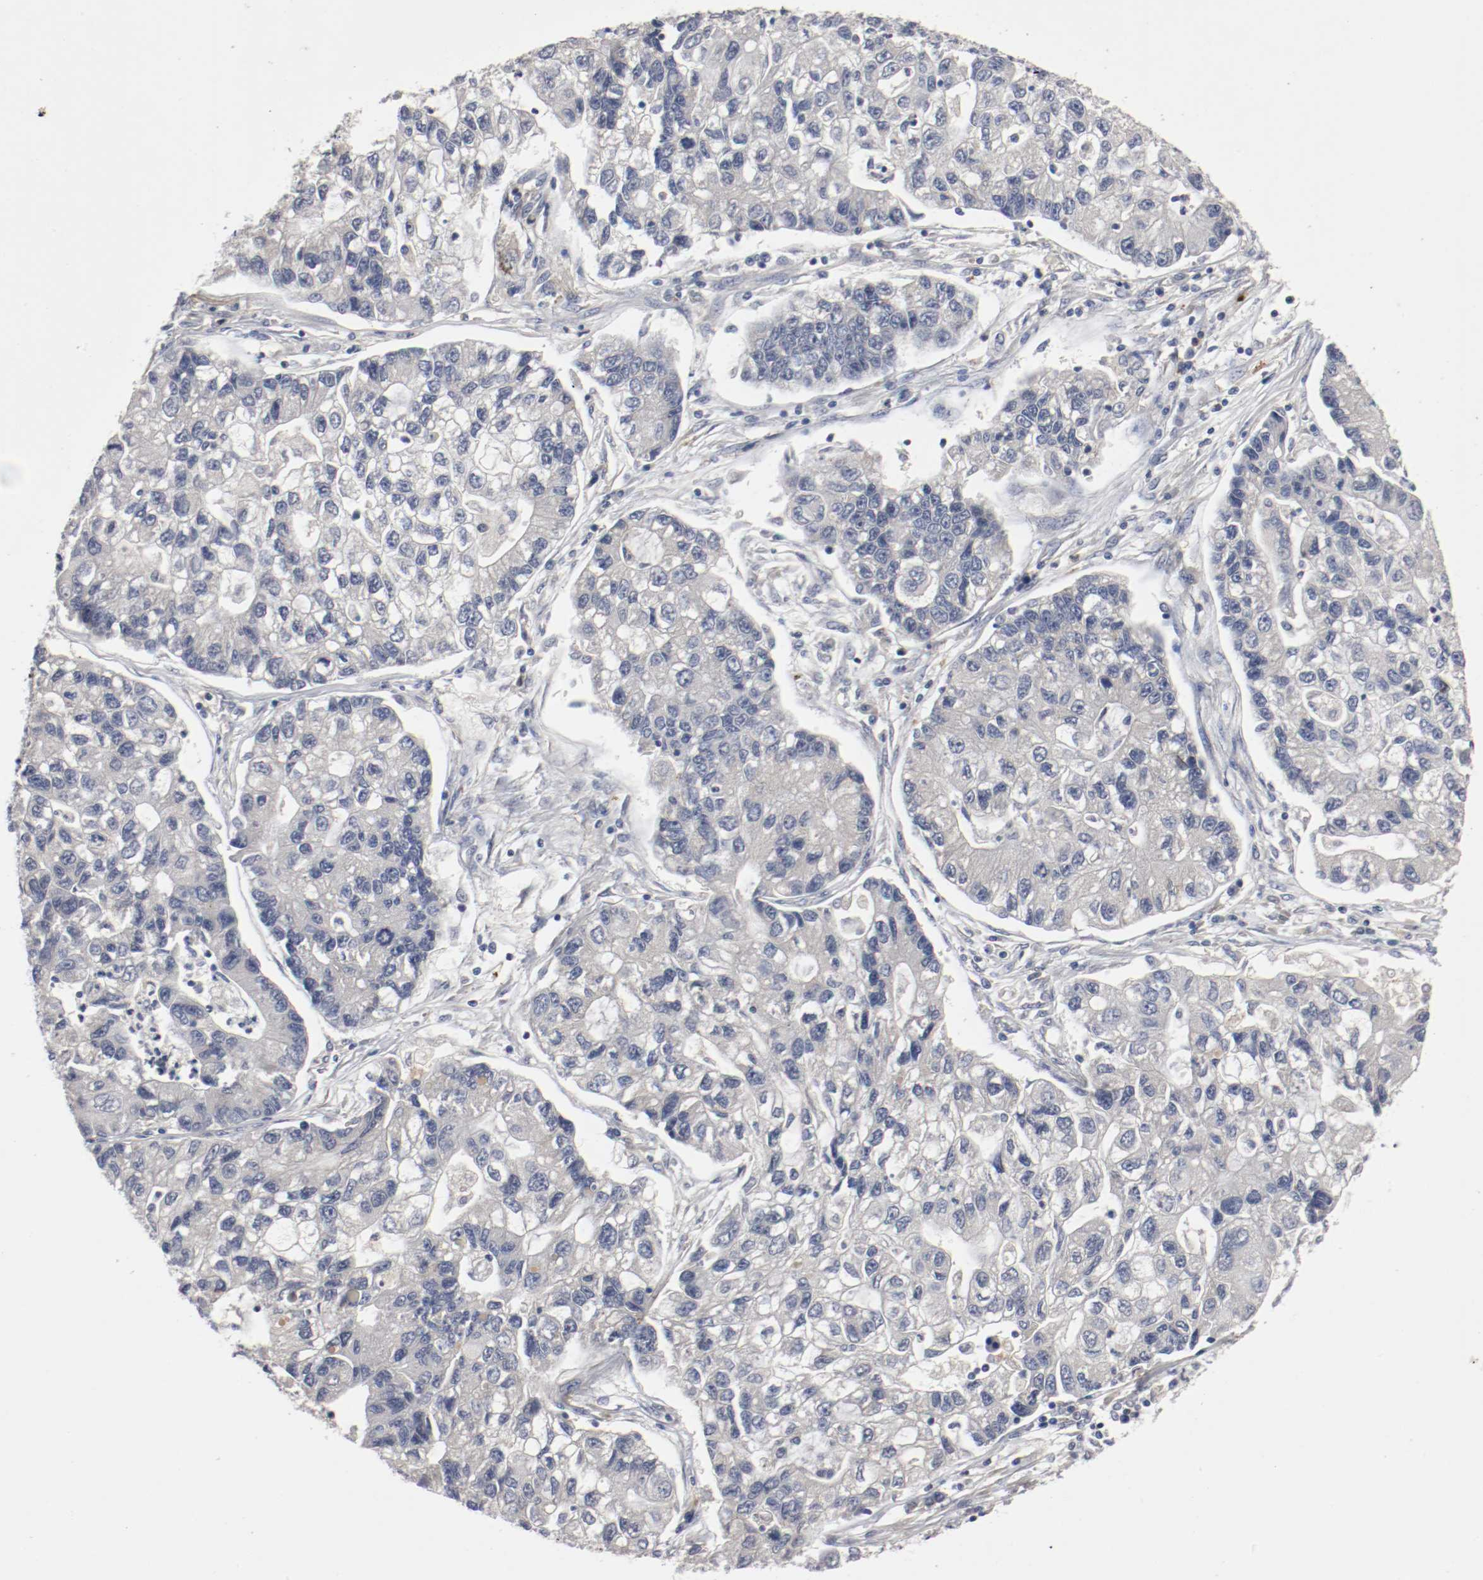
{"staining": {"intensity": "negative", "quantity": "none", "location": "none"}, "tissue": "lung cancer", "cell_type": "Tumor cells", "image_type": "cancer", "snomed": [{"axis": "morphology", "description": "Adenocarcinoma, NOS"}, {"axis": "topography", "description": "Lung"}], "caption": "The photomicrograph exhibits no staining of tumor cells in lung adenocarcinoma. (Stains: DAB (3,3'-diaminobenzidine) immunohistochemistry (IHC) with hematoxylin counter stain, Microscopy: brightfield microscopy at high magnification).", "gene": "REN", "patient": {"sex": "female", "age": 51}}